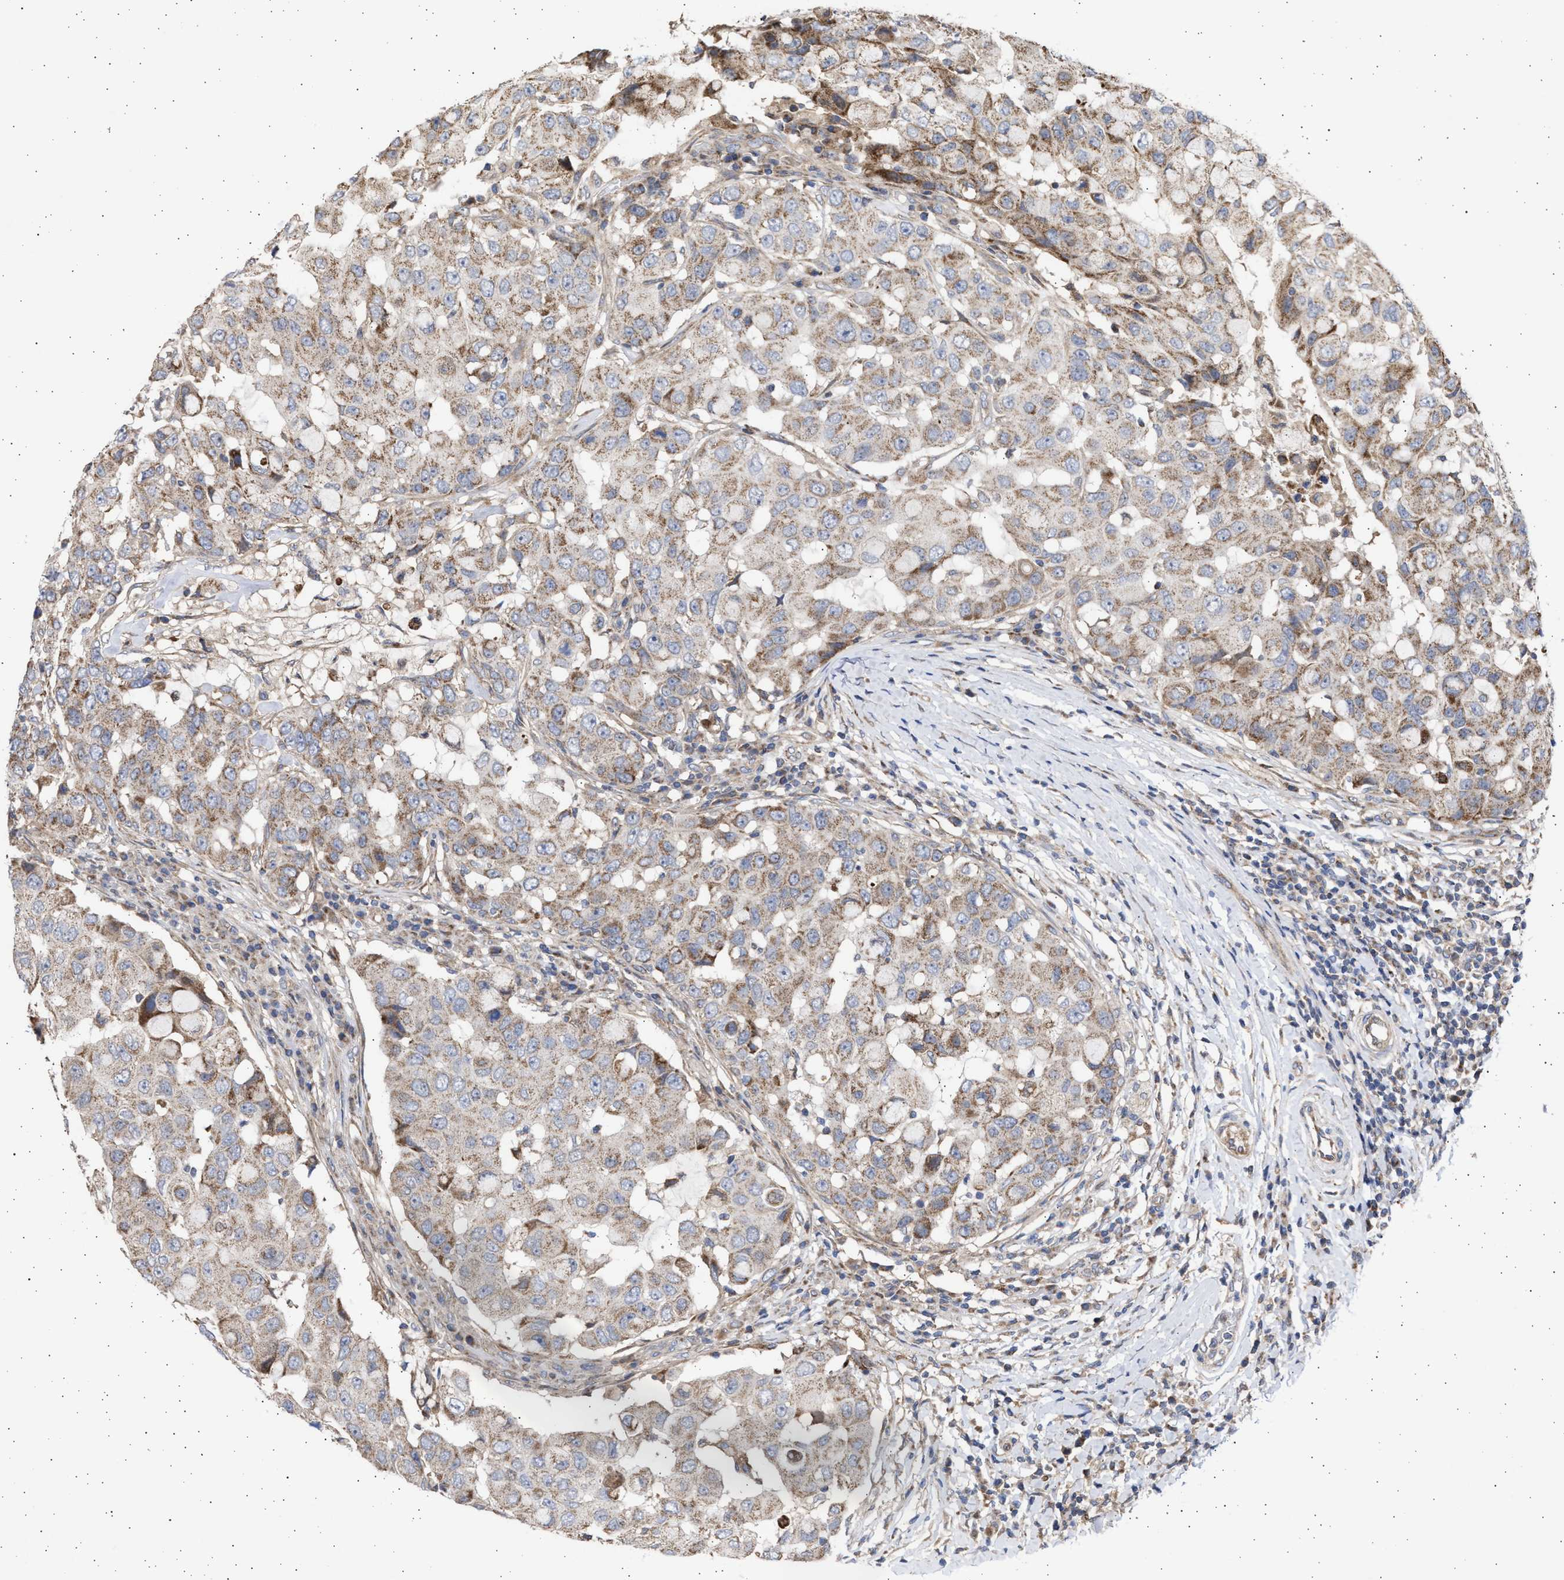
{"staining": {"intensity": "weak", "quantity": ">75%", "location": "cytoplasmic/membranous"}, "tissue": "breast cancer", "cell_type": "Tumor cells", "image_type": "cancer", "snomed": [{"axis": "morphology", "description": "Duct carcinoma"}, {"axis": "topography", "description": "Breast"}], "caption": "About >75% of tumor cells in human breast cancer reveal weak cytoplasmic/membranous protein positivity as visualized by brown immunohistochemical staining.", "gene": "TTC19", "patient": {"sex": "female", "age": 27}}